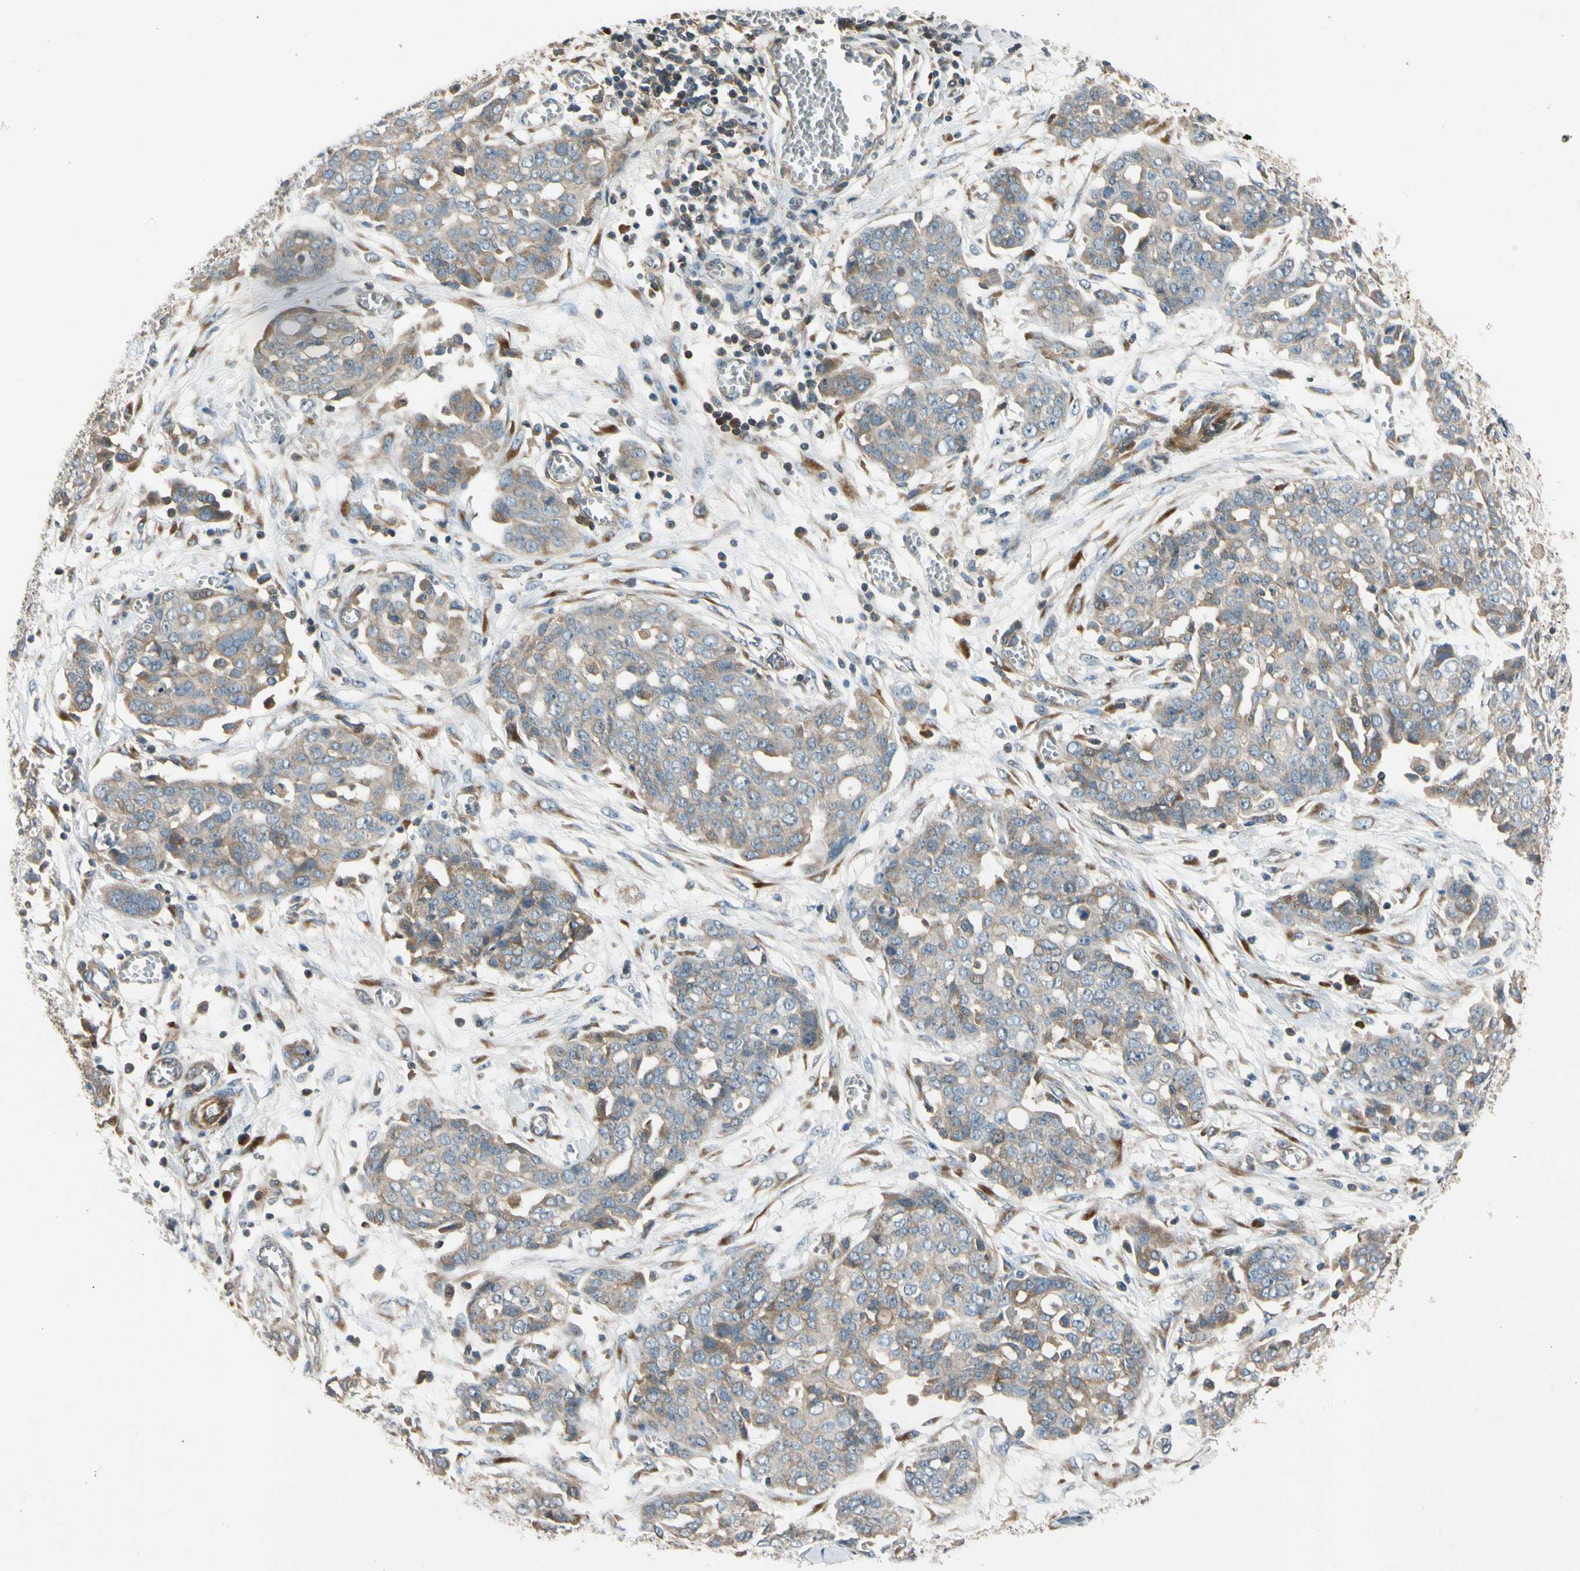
{"staining": {"intensity": "moderate", "quantity": "<25%", "location": "cytoplasmic/membranous"}, "tissue": "ovarian cancer", "cell_type": "Tumor cells", "image_type": "cancer", "snomed": [{"axis": "morphology", "description": "Cystadenocarcinoma, serous, NOS"}, {"axis": "topography", "description": "Soft tissue"}, {"axis": "topography", "description": "Ovary"}], "caption": "IHC micrograph of human serous cystadenocarcinoma (ovarian) stained for a protein (brown), which displays low levels of moderate cytoplasmic/membranous expression in about <25% of tumor cells.", "gene": "MST1R", "patient": {"sex": "female", "age": 57}}